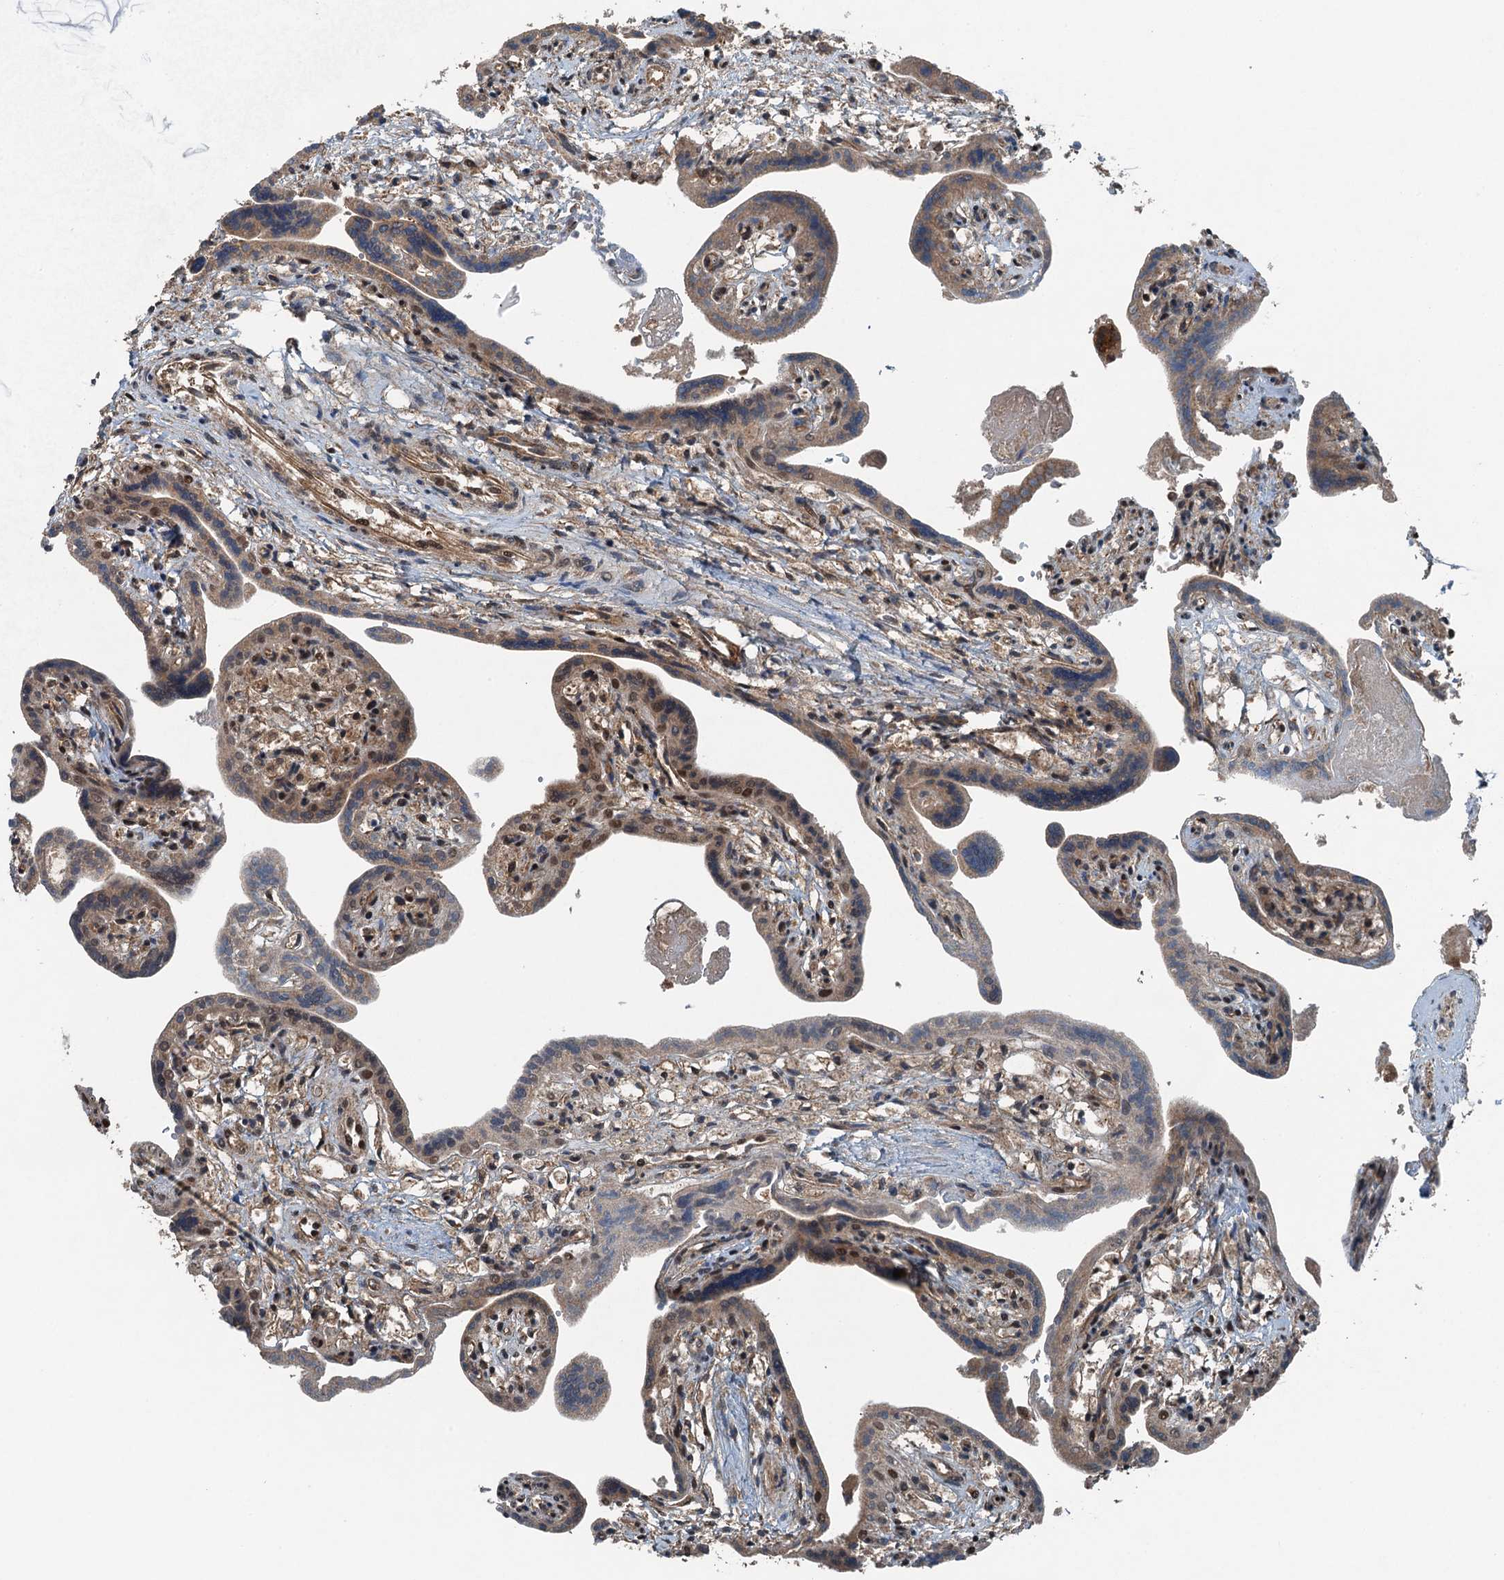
{"staining": {"intensity": "strong", "quantity": "25%-75%", "location": "nuclear"}, "tissue": "placenta", "cell_type": "Trophoblastic cells", "image_type": "normal", "snomed": [{"axis": "morphology", "description": "Normal tissue, NOS"}, {"axis": "topography", "description": "Placenta"}], "caption": "This histopathology image demonstrates immunohistochemistry (IHC) staining of benign placenta, with high strong nuclear positivity in approximately 25%-75% of trophoblastic cells.", "gene": "UBXN6", "patient": {"sex": "female", "age": 37}}